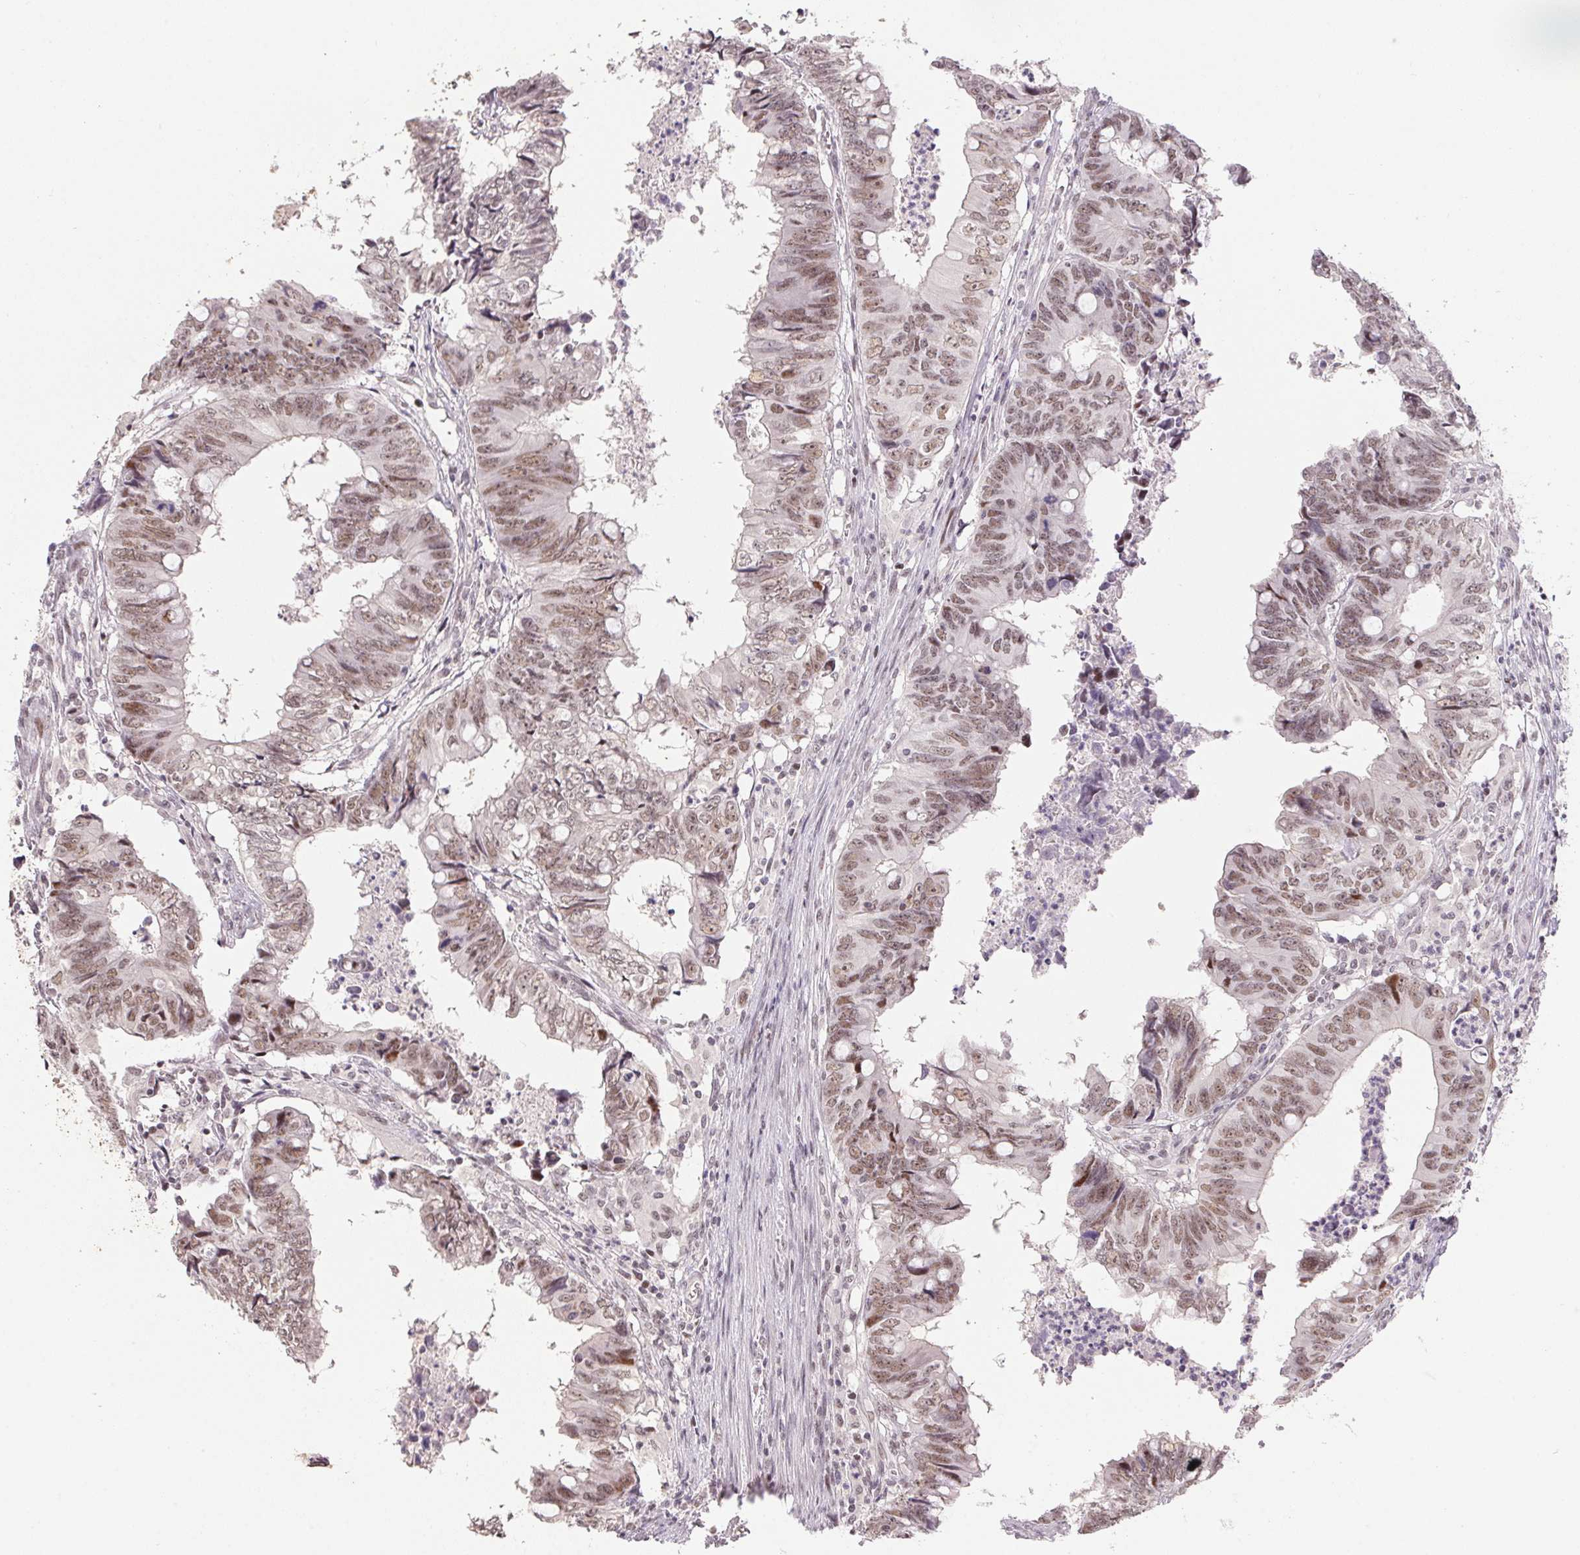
{"staining": {"intensity": "weak", "quantity": ">75%", "location": "nuclear"}, "tissue": "colorectal cancer", "cell_type": "Tumor cells", "image_type": "cancer", "snomed": [{"axis": "morphology", "description": "Adenocarcinoma, NOS"}, {"axis": "topography", "description": "Colon"}], "caption": "Tumor cells reveal weak nuclear staining in approximately >75% of cells in colorectal cancer.", "gene": "KDM4D", "patient": {"sex": "female", "age": 82}}